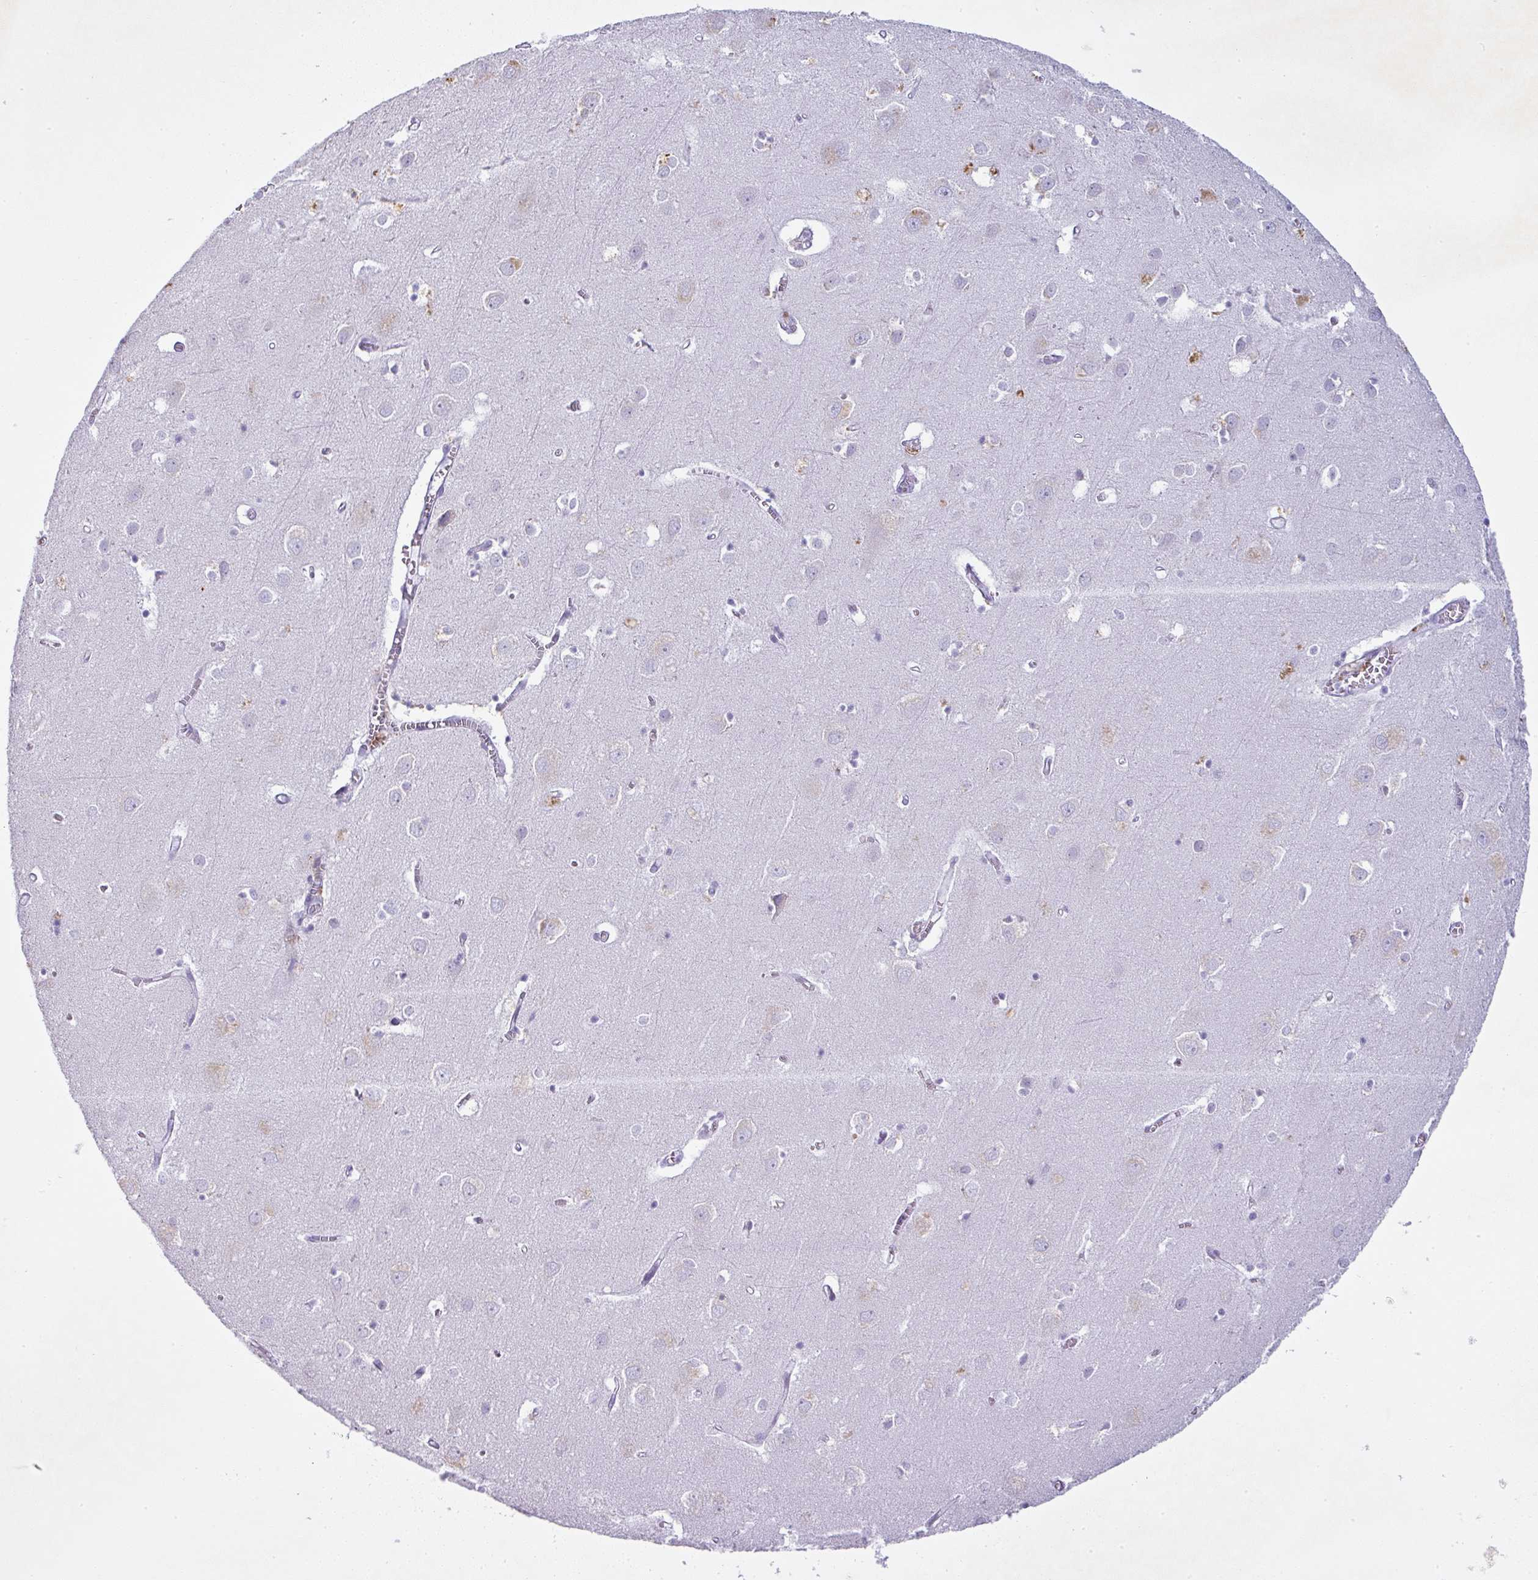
{"staining": {"intensity": "negative", "quantity": "none", "location": "none"}, "tissue": "cerebral cortex", "cell_type": "Endothelial cells", "image_type": "normal", "snomed": [{"axis": "morphology", "description": "Normal tissue, NOS"}, {"axis": "topography", "description": "Cerebral cortex"}], "caption": "This is an immunohistochemistry photomicrograph of unremarkable cerebral cortex. There is no staining in endothelial cells.", "gene": "PGA3", "patient": {"sex": "male", "age": 70}}